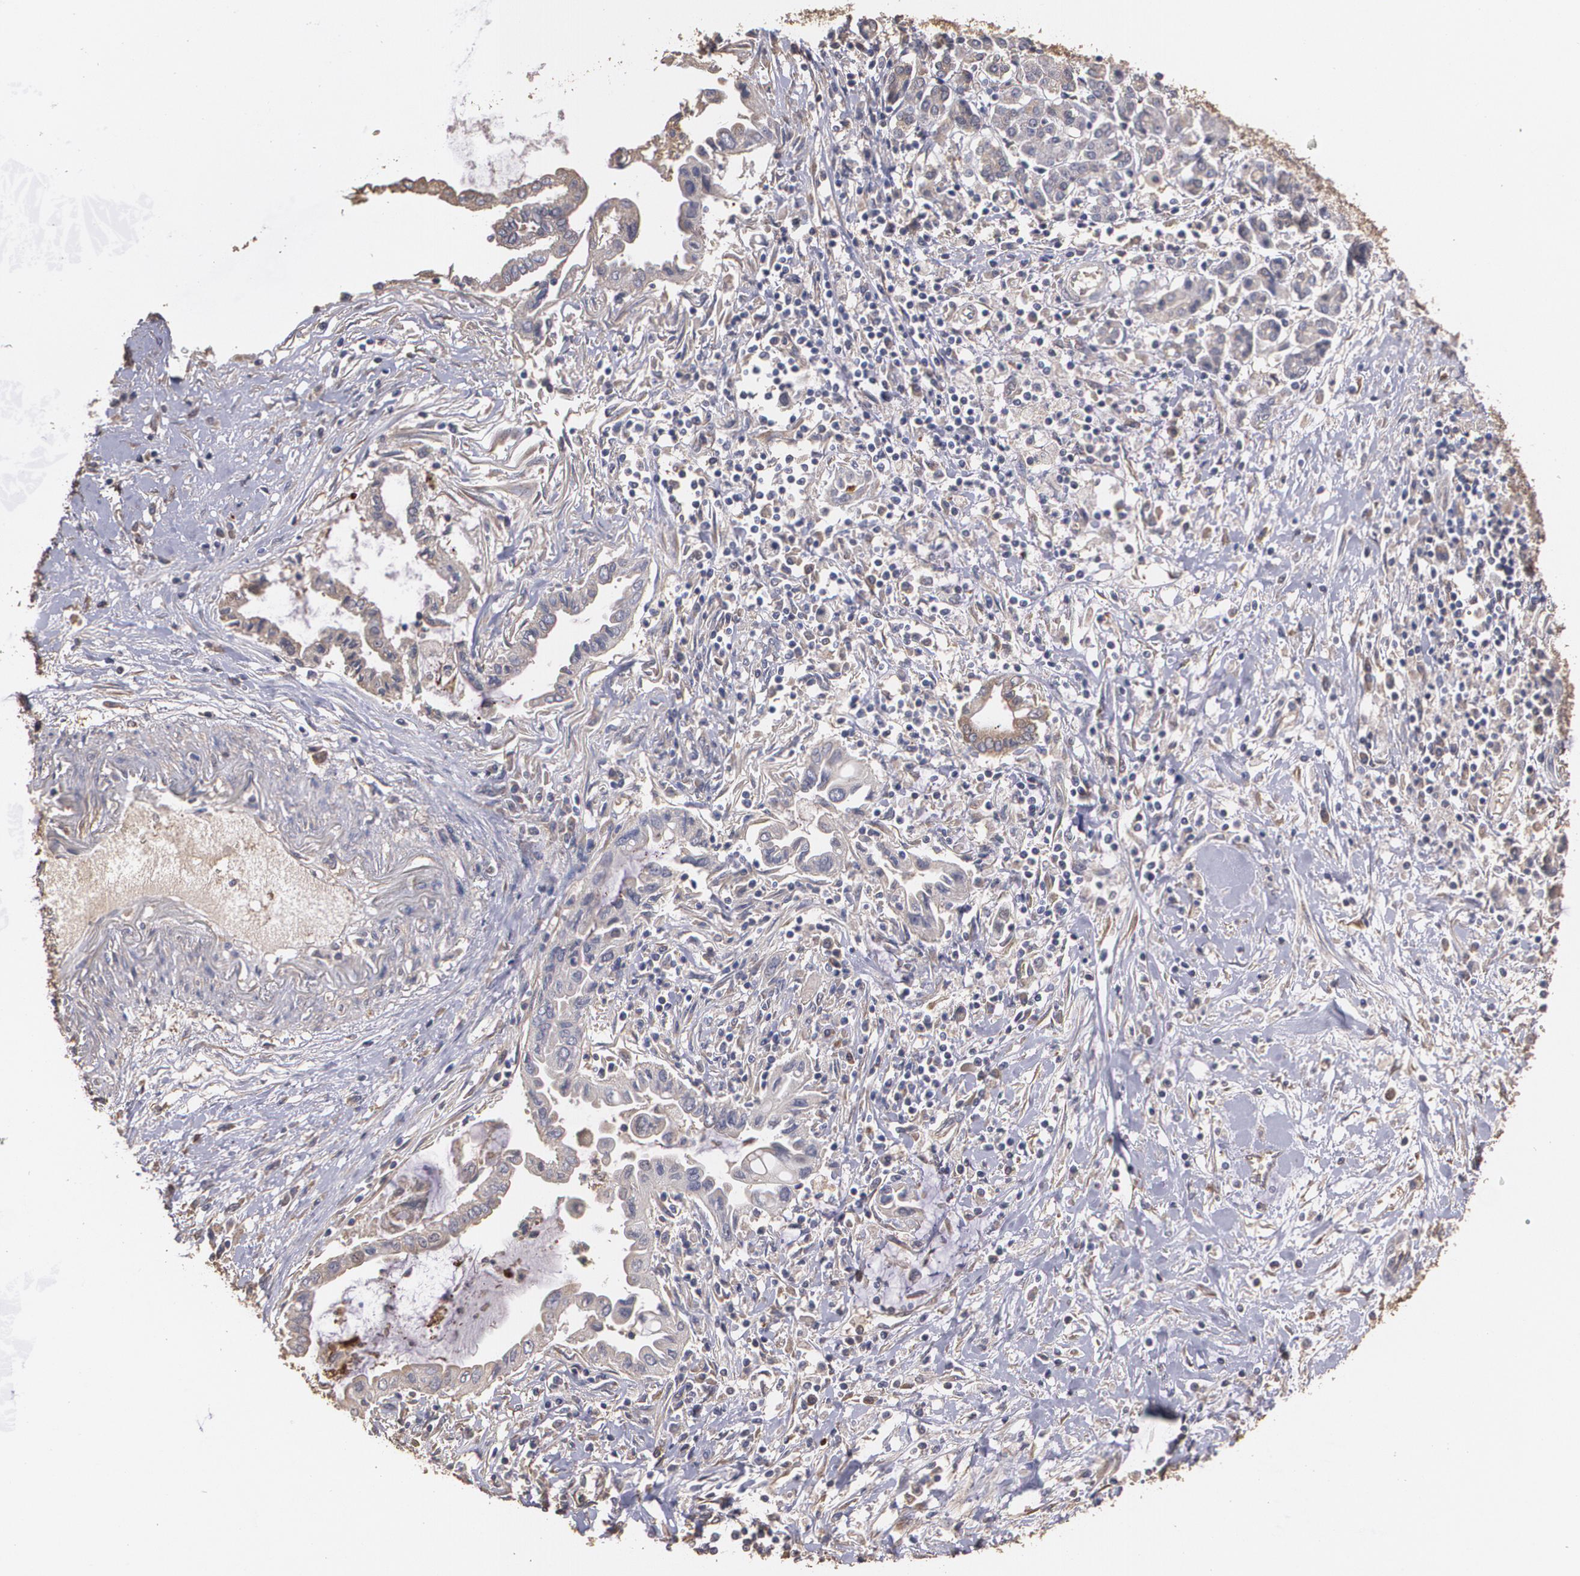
{"staining": {"intensity": "weak", "quantity": ">75%", "location": "cytoplasmic/membranous"}, "tissue": "pancreatic cancer", "cell_type": "Tumor cells", "image_type": "cancer", "snomed": [{"axis": "morphology", "description": "Adenocarcinoma, NOS"}, {"axis": "topography", "description": "Pancreas"}], "caption": "Immunohistochemistry micrograph of neoplastic tissue: pancreatic adenocarcinoma stained using immunohistochemistry (IHC) displays low levels of weak protein expression localized specifically in the cytoplasmic/membranous of tumor cells, appearing as a cytoplasmic/membranous brown color.", "gene": "PON1", "patient": {"sex": "female", "age": 57}}